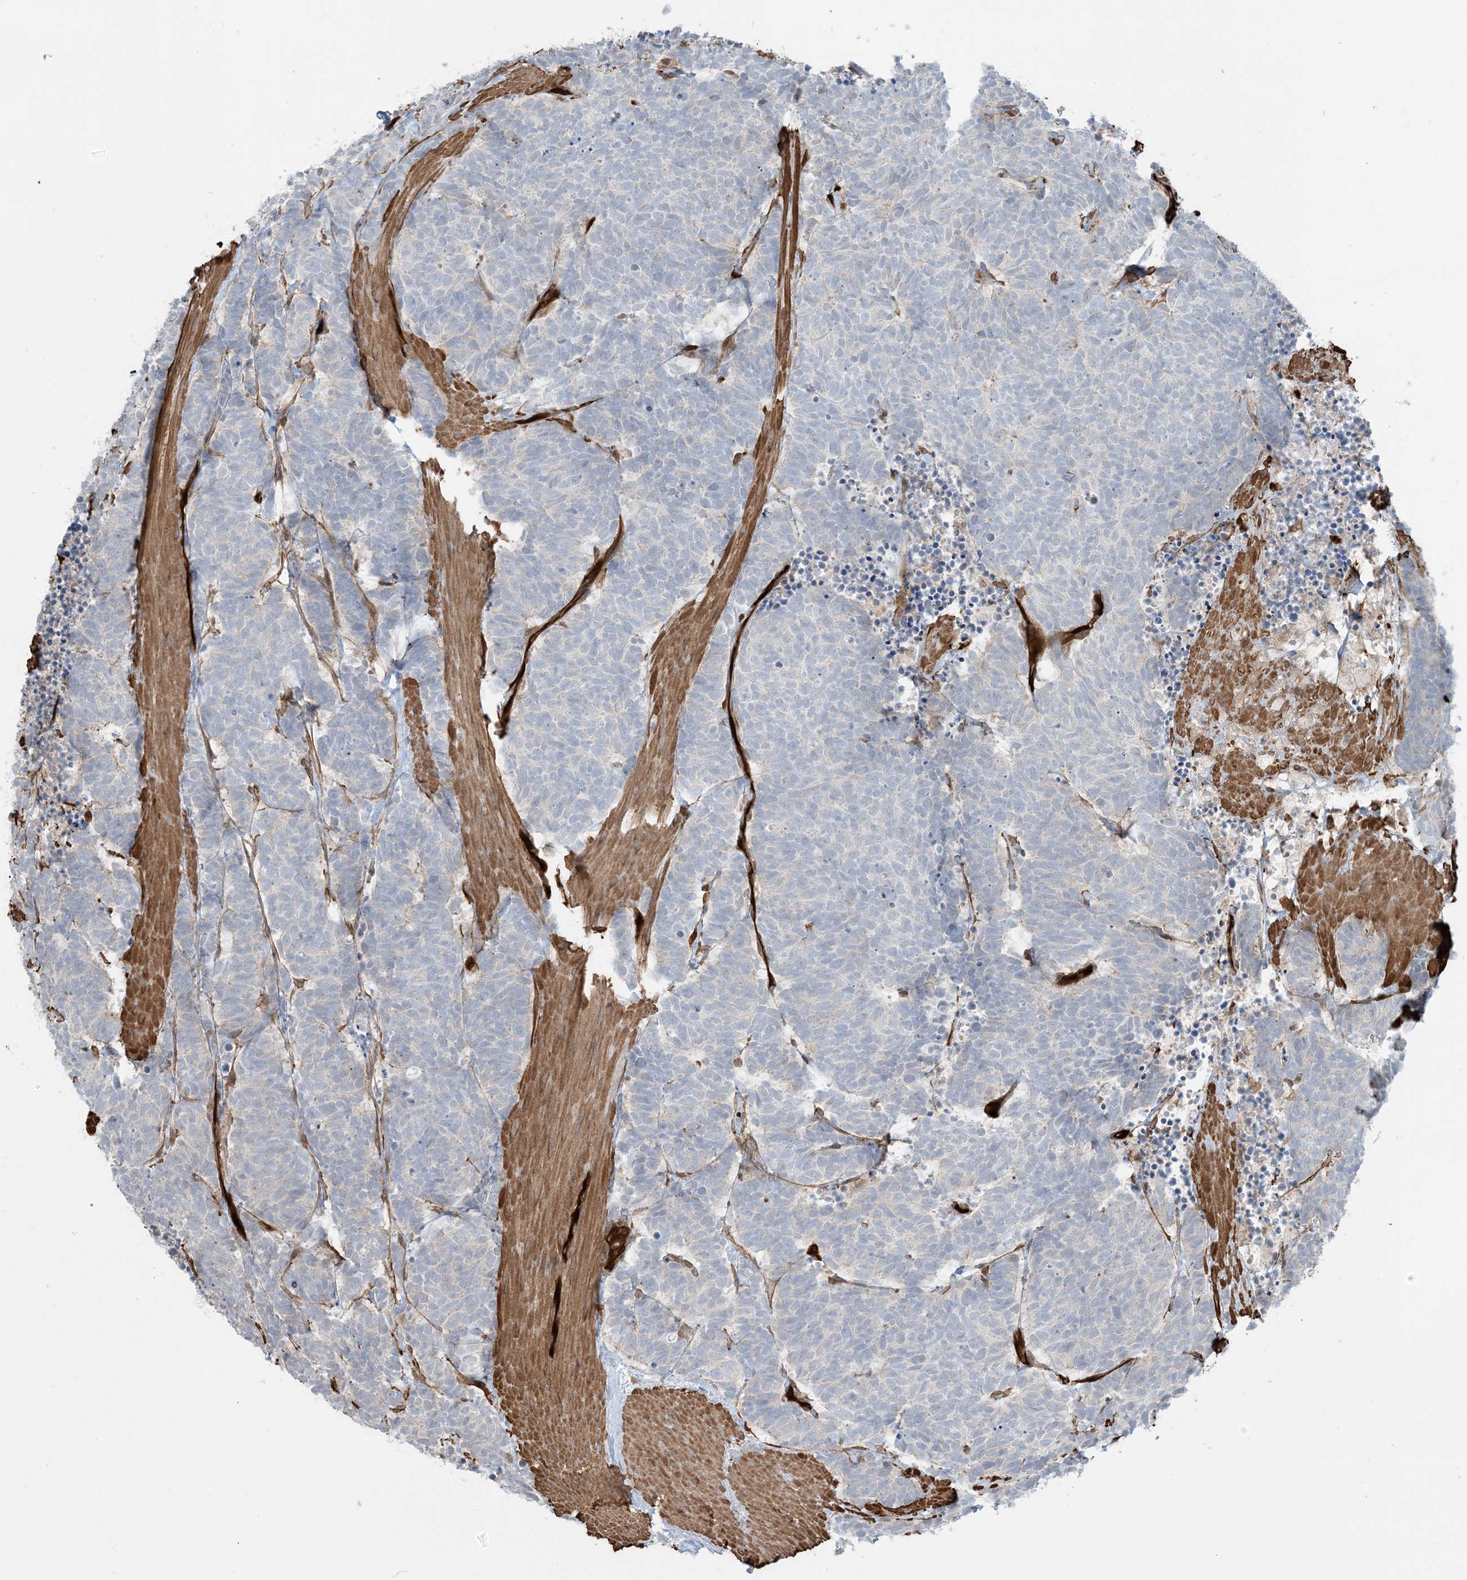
{"staining": {"intensity": "negative", "quantity": "none", "location": "none"}, "tissue": "carcinoid", "cell_type": "Tumor cells", "image_type": "cancer", "snomed": [{"axis": "morphology", "description": "Carcinoma, NOS"}, {"axis": "morphology", "description": "Carcinoid, malignant, NOS"}, {"axis": "topography", "description": "Urinary bladder"}], "caption": "This micrograph is of carcinoid stained with immunohistochemistry to label a protein in brown with the nuclei are counter-stained blue. There is no positivity in tumor cells.", "gene": "PPM1F", "patient": {"sex": "male", "age": 57}}